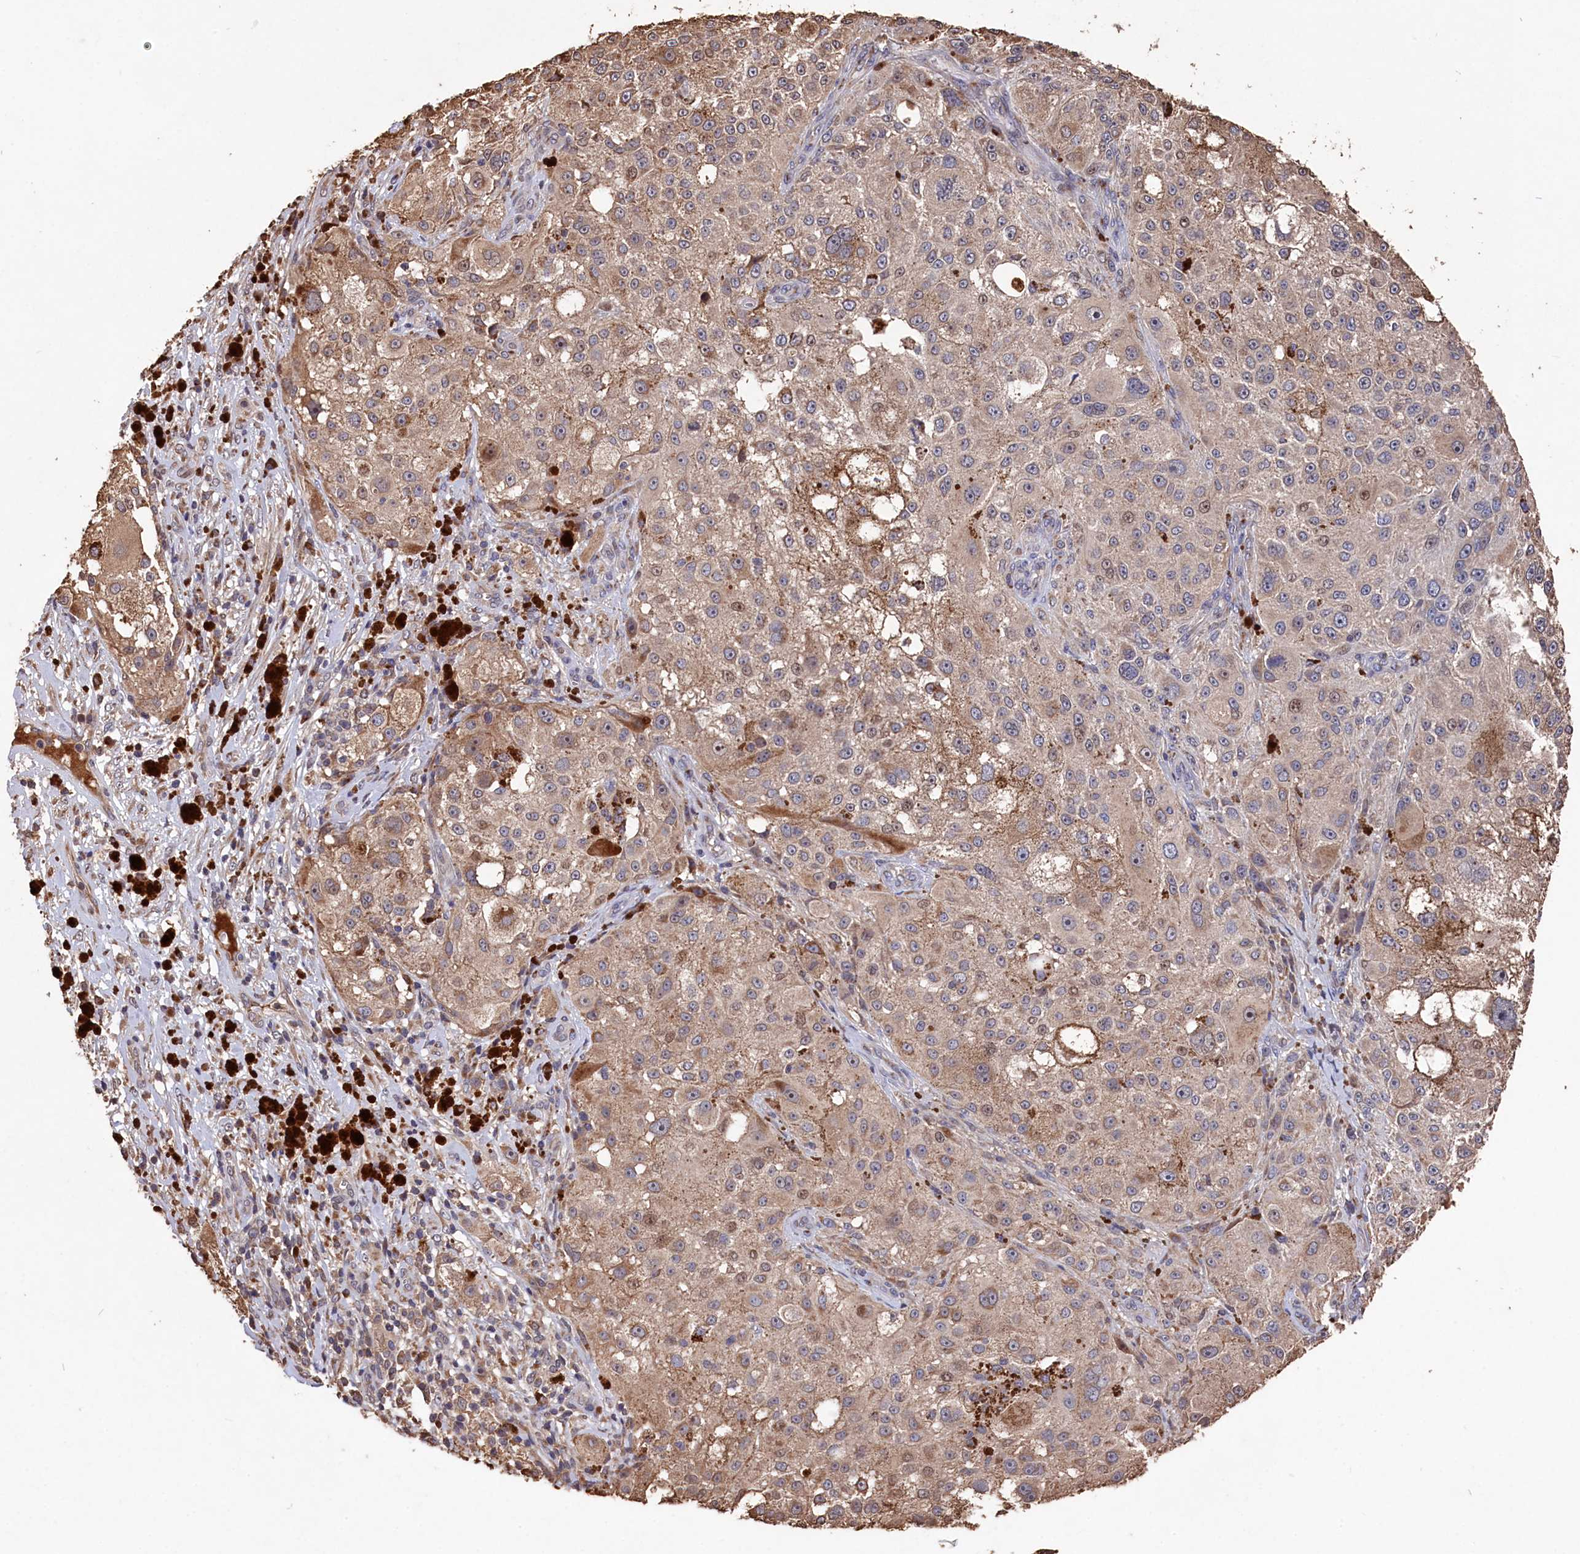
{"staining": {"intensity": "weak", "quantity": ">75%", "location": "cytoplasmic/membranous"}, "tissue": "melanoma", "cell_type": "Tumor cells", "image_type": "cancer", "snomed": [{"axis": "morphology", "description": "Necrosis, NOS"}, {"axis": "morphology", "description": "Malignant melanoma, NOS"}, {"axis": "topography", "description": "Skin"}], "caption": "A photomicrograph showing weak cytoplasmic/membranous positivity in approximately >75% of tumor cells in melanoma, as visualized by brown immunohistochemical staining.", "gene": "NAA60", "patient": {"sex": "female", "age": 87}}